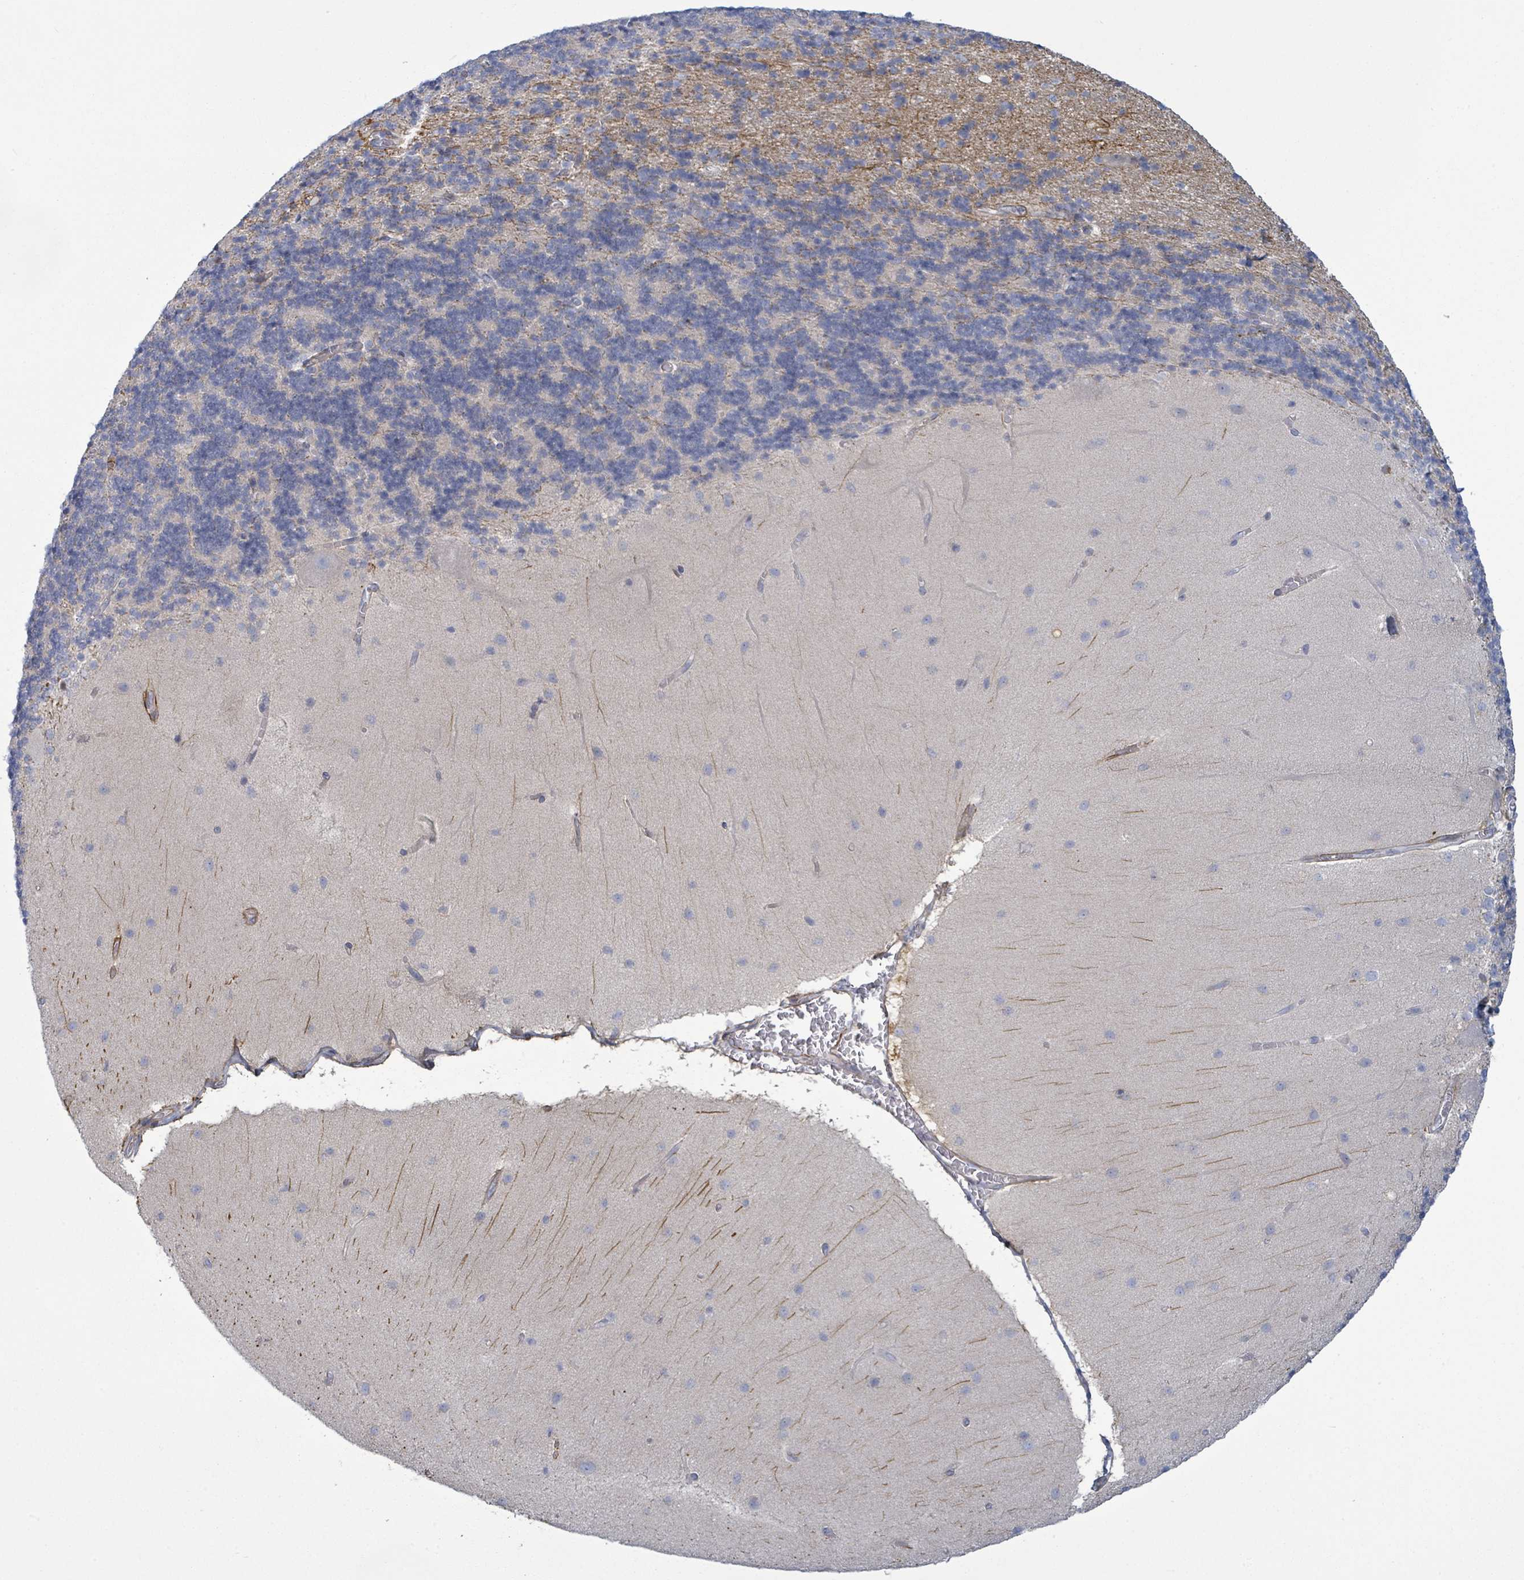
{"staining": {"intensity": "negative", "quantity": "none", "location": "none"}, "tissue": "cerebellum", "cell_type": "Cells in granular layer", "image_type": "normal", "snomed": [{"axis": "morphology", "description": "Normal tissue, NOS"}, {"axis": "topography", "description": "Cerebellum"}], "caption": "Cells in granular layer show no significant positivity in benign cerebellum. (DAB (3,3'-diaminobenzidine) immunohistochemistry, high magnification).", "gene": "COL13A1", "patient": {"sex": "female", "age": 54}}